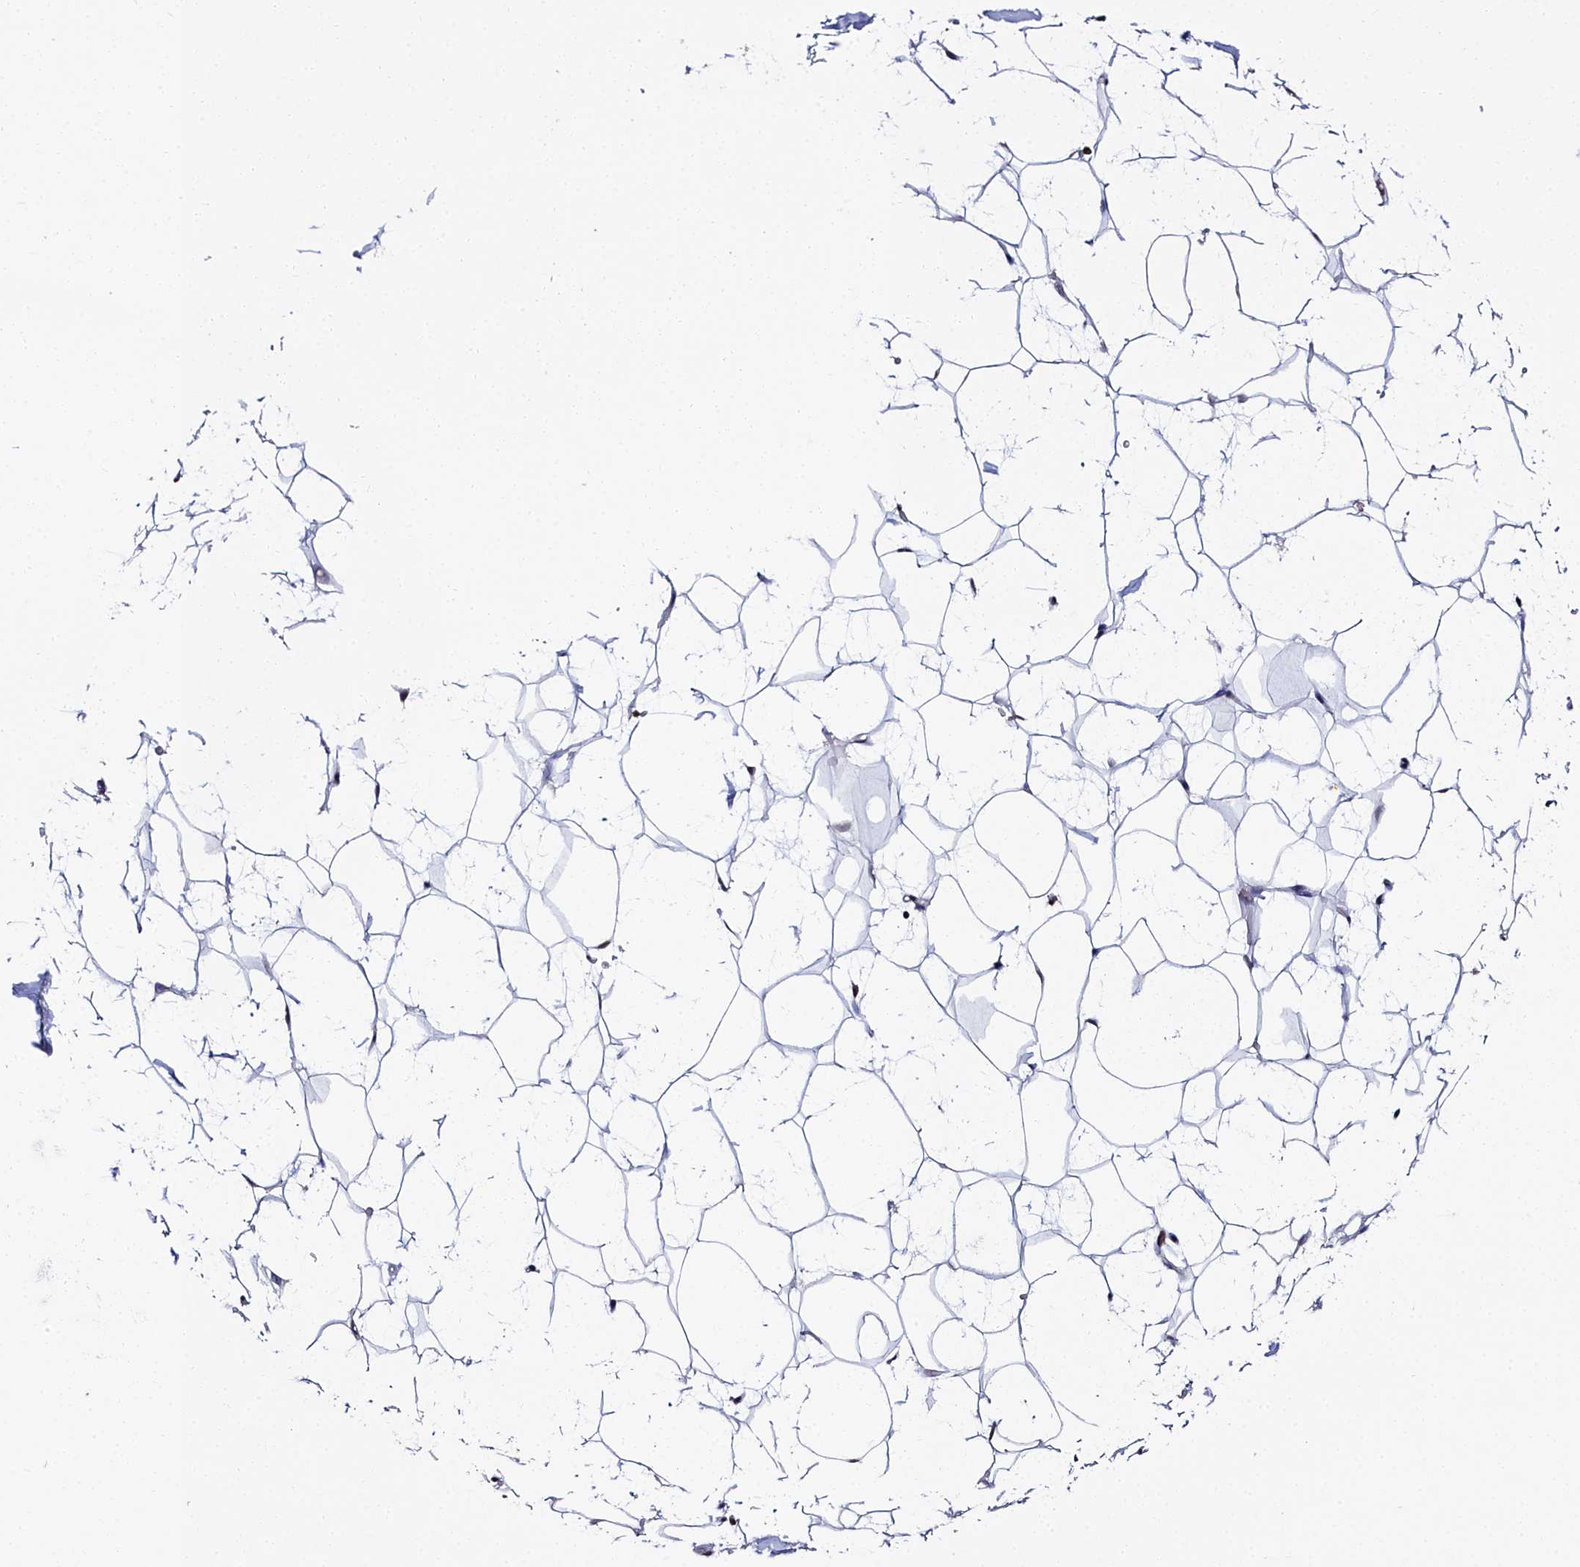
{"staining": {"intensity": "weak", "quantity": "25%-75%", "location": "nuclear"}, "tissue": "adipose tissue", "cell_type": "Adipocytes", "image_type": "normal", "snomed": [{"axis": "morphology", "description": "Normal tissue, NOS"}, {"axis": "topography", "description": "Breast"}], "caption": "Immunohistochemical staining of normal adipose tissue shows low levels of weak nuclear positivity in approximately 25%-75% of adipocytes. (Brightfield microscopy of DAB IHC at high magnification).", "gene": "CCDC97", "patient": {"sex": "female", "age": 26}}